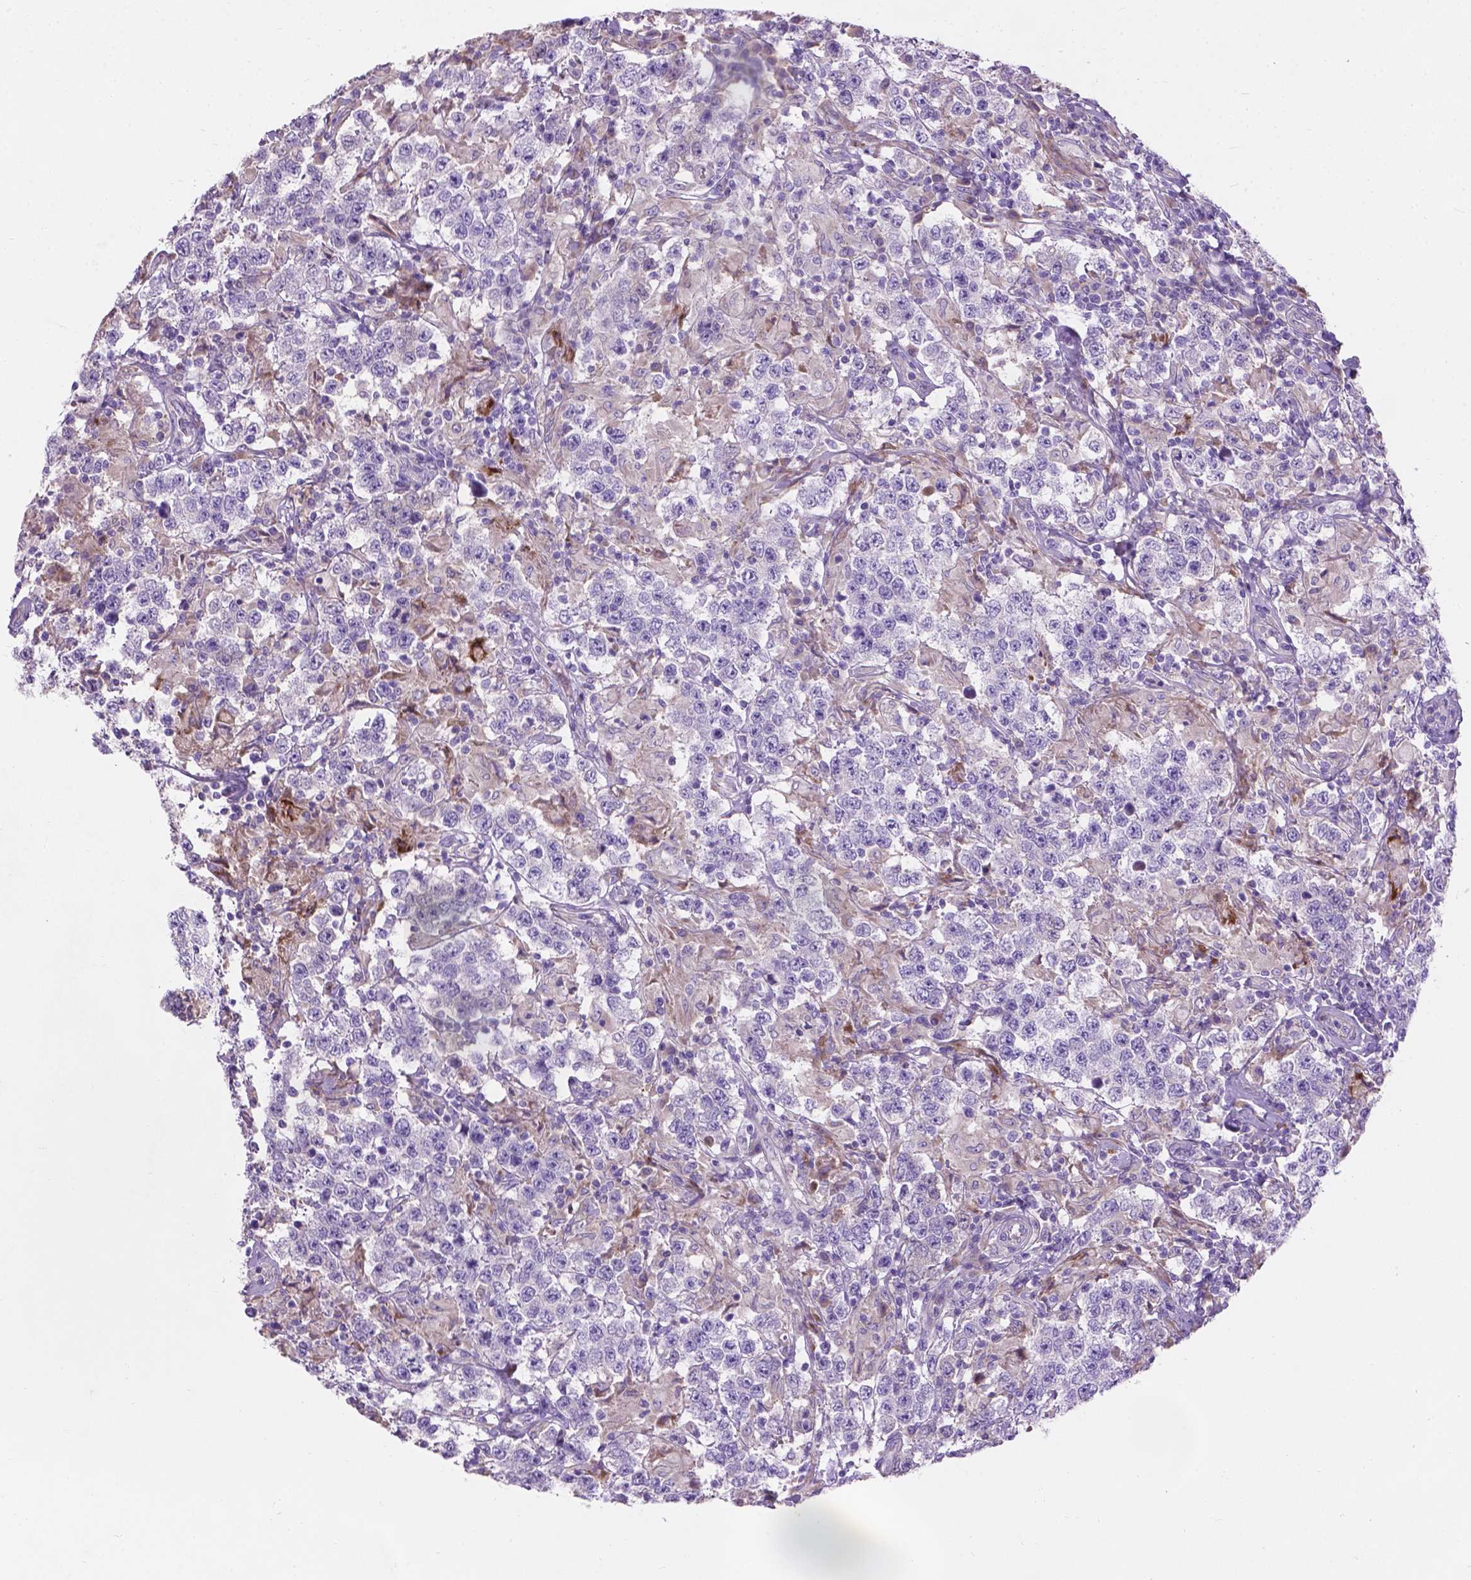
{"staining": {"intensity": "negative", "quantity": "none", "location": "none"}, "tissue": "testis cancer", "cell_type": "Tumor cells", "image_type": "cancer", "snomed": [{"axis": "morphology", "description": "Seminoma, NOS"}, {"axis": "morphology", "description": "Carcinoma, Embryonal, NOS"}, {"axis": "topography", "description": "Testis"}], "caption": "Tumor cells are negative for brown protein staining in testis embryonal carcinoma. The staining is performed using DAB (3,3'-diaminobenzidine) brown chromogen with nuclei counter-stained in using hematoxylin.", "gene": "NOXO1", "patient": {"sex": "male", "age": 41}}